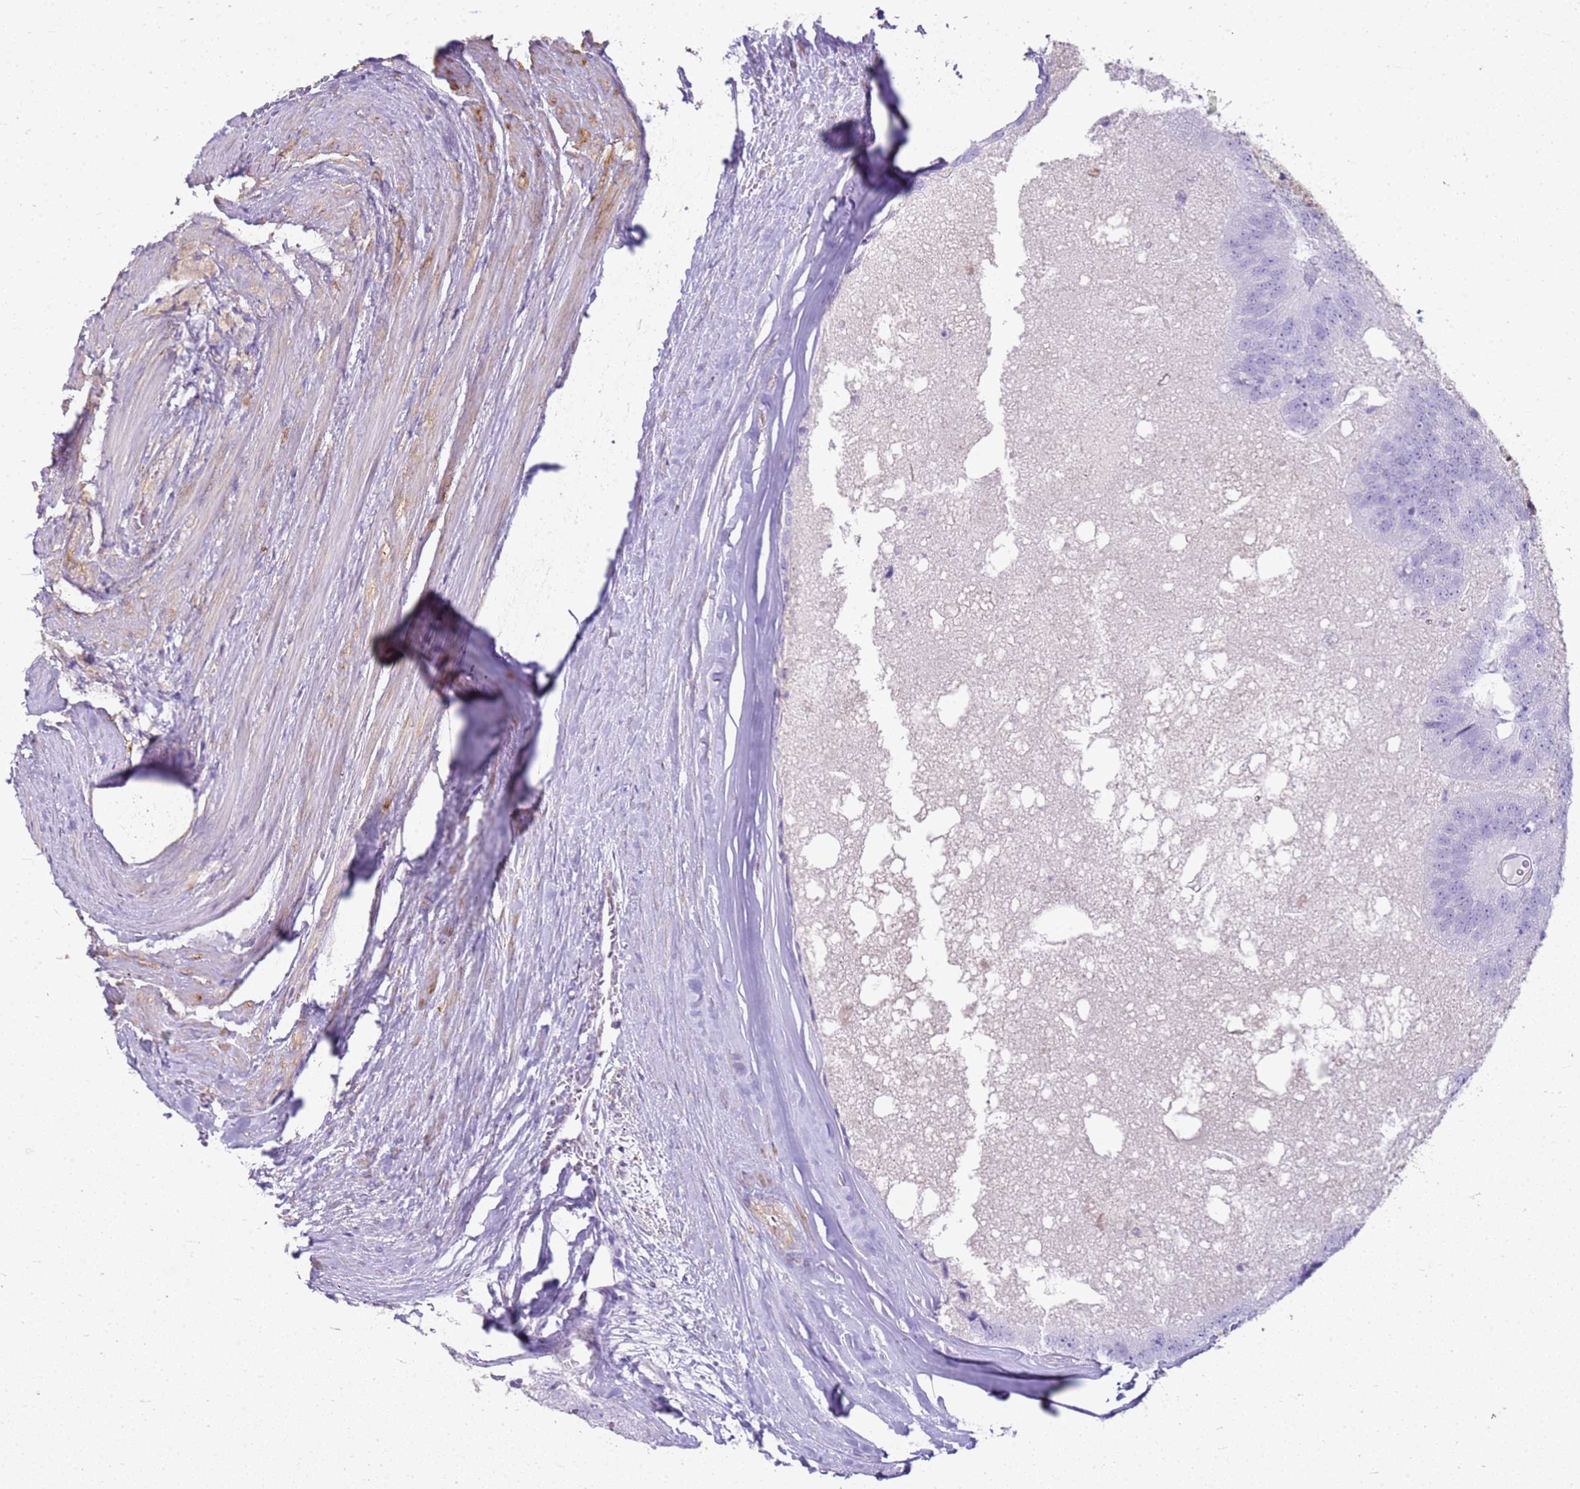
{"staining": {"intensity": "negative", "quantity": "none", "location": "none"}, "tissue": "prostate cancer", "cell_type": "Tumor cells", "image_type": "cancer", "snomed": [{"axis": "morphology", "description": "Adenocarcinoma, High grade"}, {"axis": "topography", "description": "Prostate"}], "caption": "Adenocarcinoma (high-grade) (prostate) stained for a protein using IHC displays no expression tumor cells.", "gene": "HSPB1", "patient": {"sex": "male", "age": 70}}